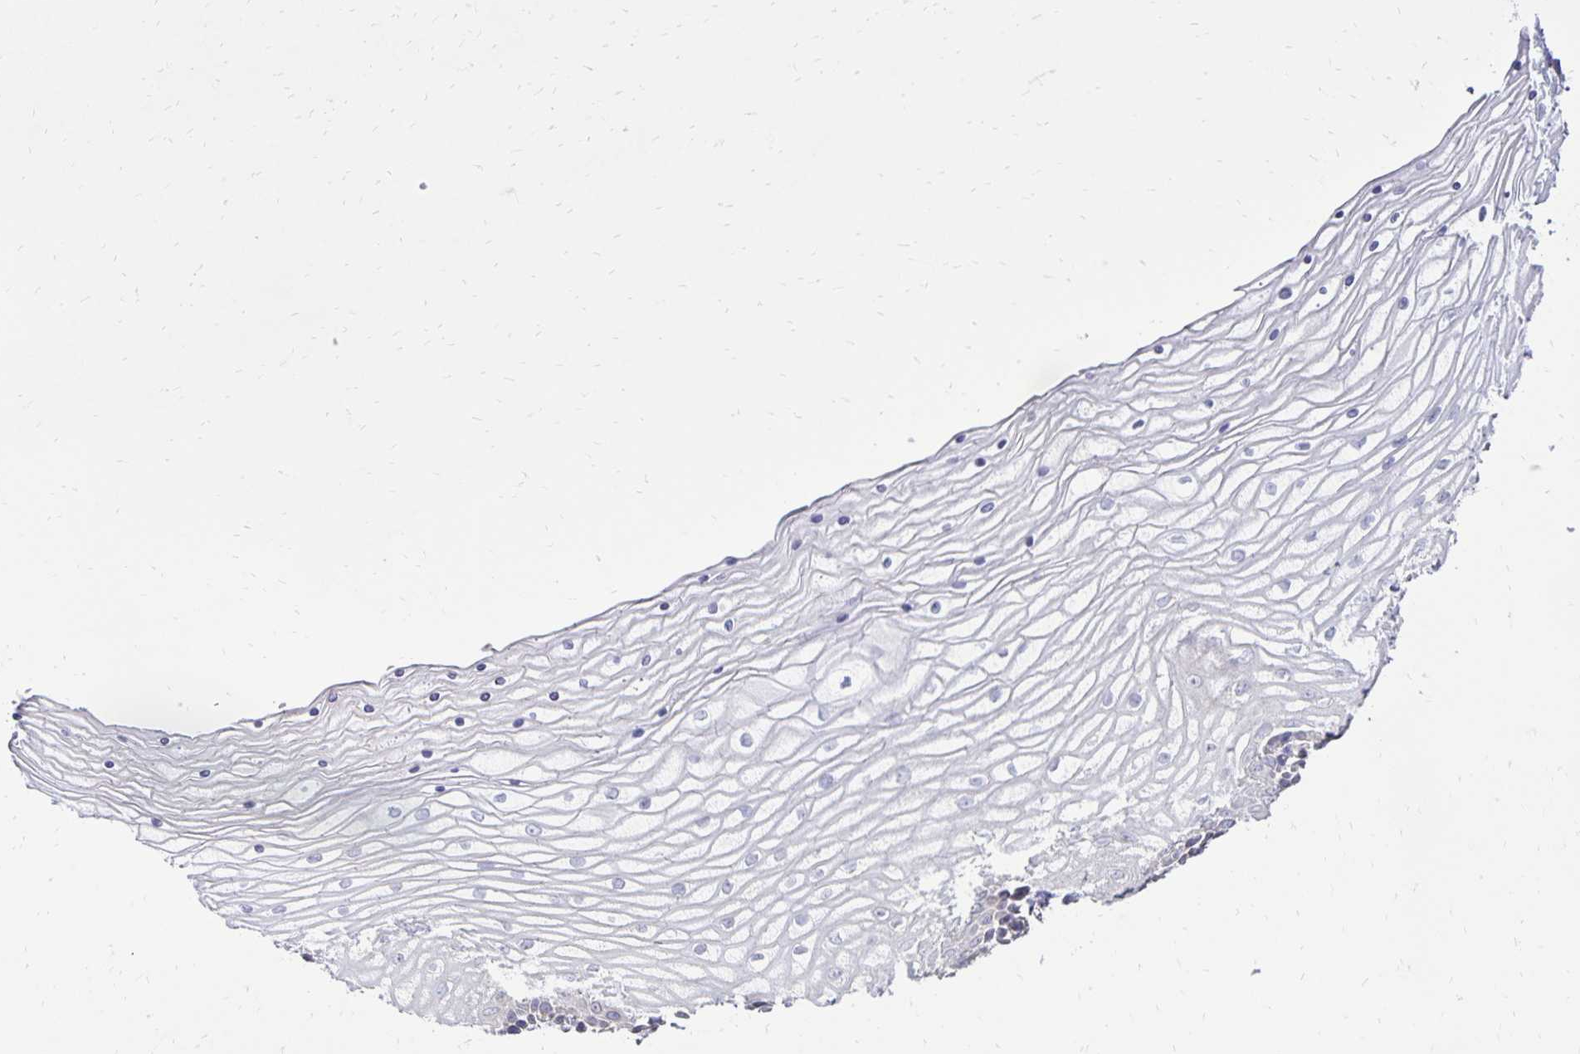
{"staining": {"intensity": "weak", "quantity": "<25%", "location": "cytoplasmic/membranous"}, "tissue": "vagina", "cell_type": "Squamous epithelial cells", "image_type": "normal", "snomed": [{"axis": "morphology", "description": "Normal tissue, NOS"}, {"axis": "topography", "description": "Vagina"}], "caption": "A histopathology image of human vagina is negative for staining in squamous epithelial cells.", "gene": "FN3K", "patient": {"sex": "female", "age": 45}}